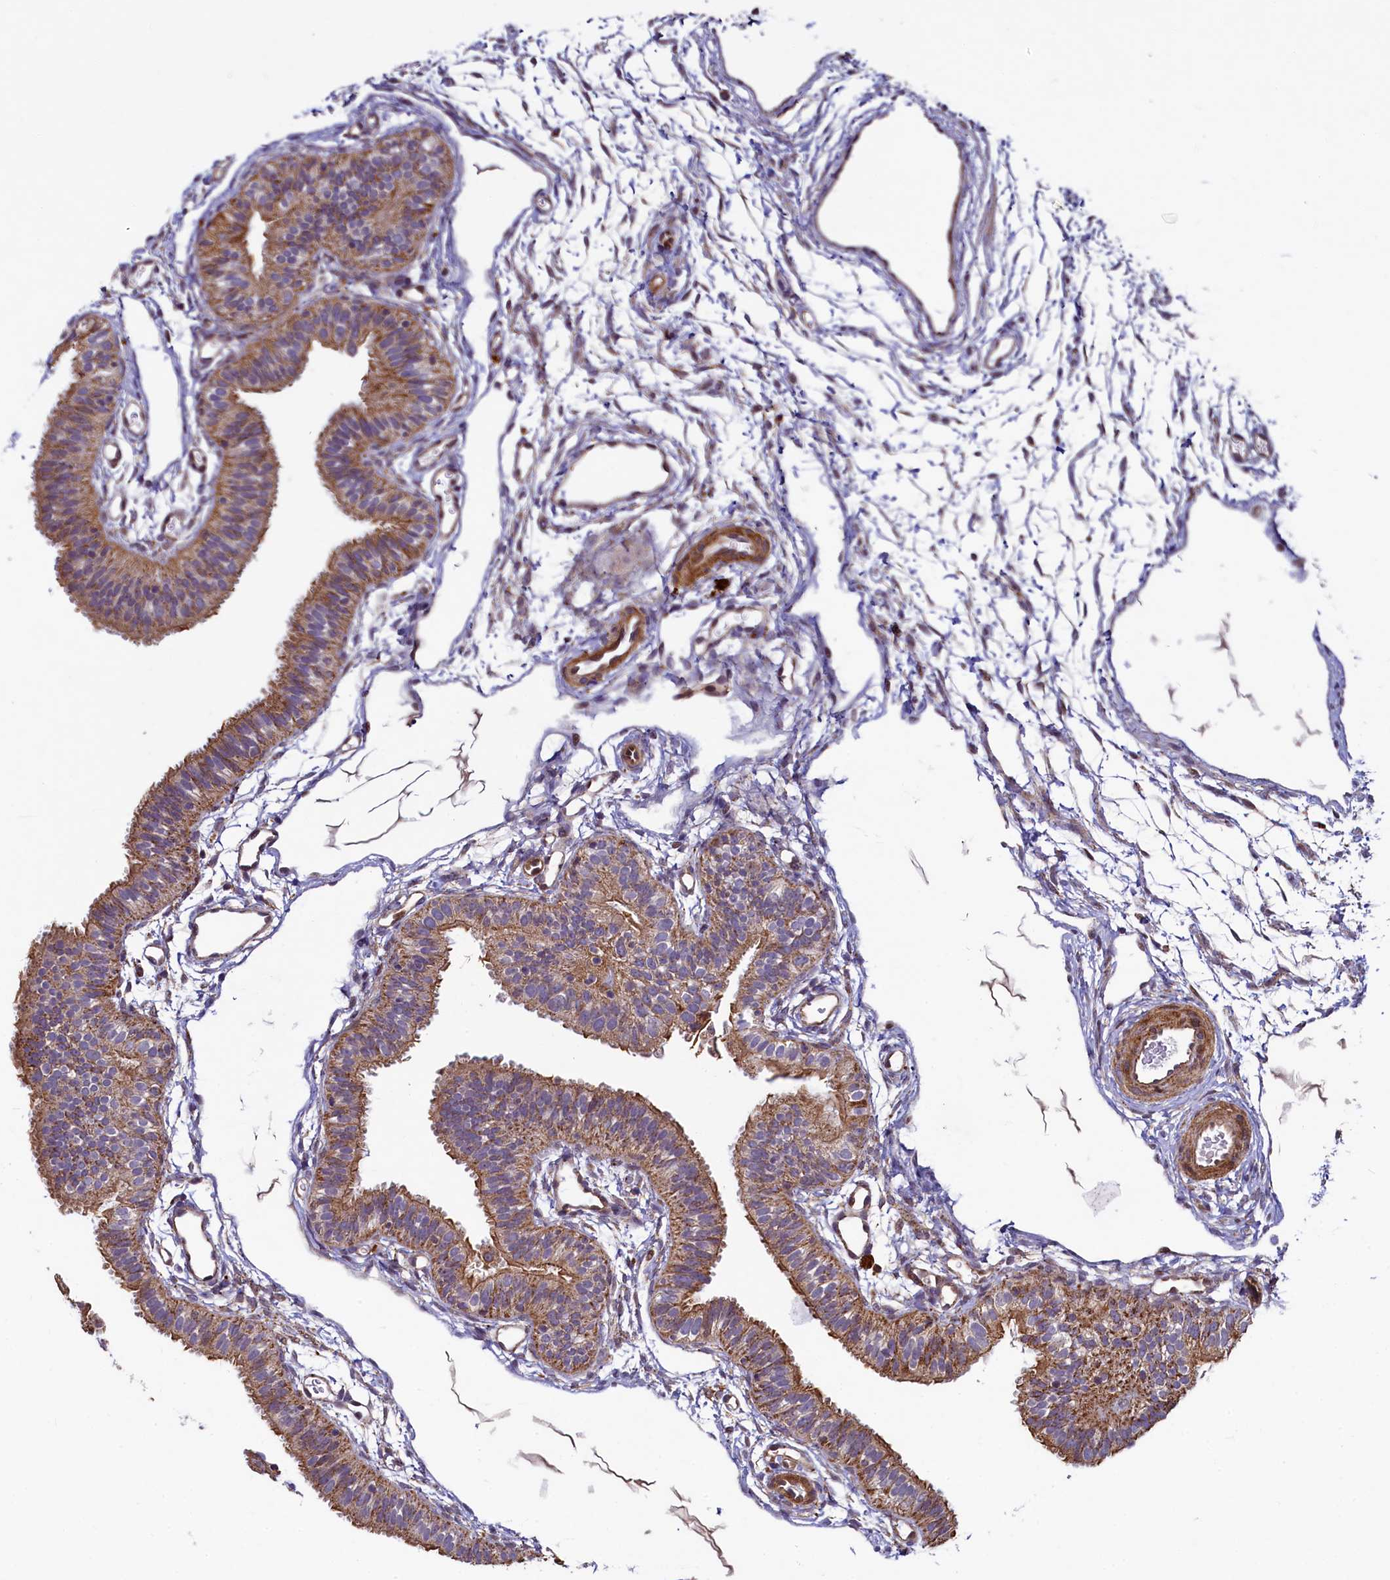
{"staining": {"intensity": "moderate", "quantity": ">75%", "location": "cytoplasmic/membranous"}, "tissue": "fallopian tube", "cell_type": "Glandular cells", "image_type": "normal", "snomed": [{"axis": "morphology", "description": "Normal tissue, NOS"}, {"axis": "topography", "description": "Fallopian tube"}], "caption": "A medium amount of moderate cytoplasmic/membranous positivity is appreciated in approximately >75% of glandular cells in normal fallopian tube. (DAB (3,3'-diaminobenzidine) IHC with brightfield microscopy, high magnification).", "gene": "ZNF577", "patient": {"sex": "female", "age": 35}}